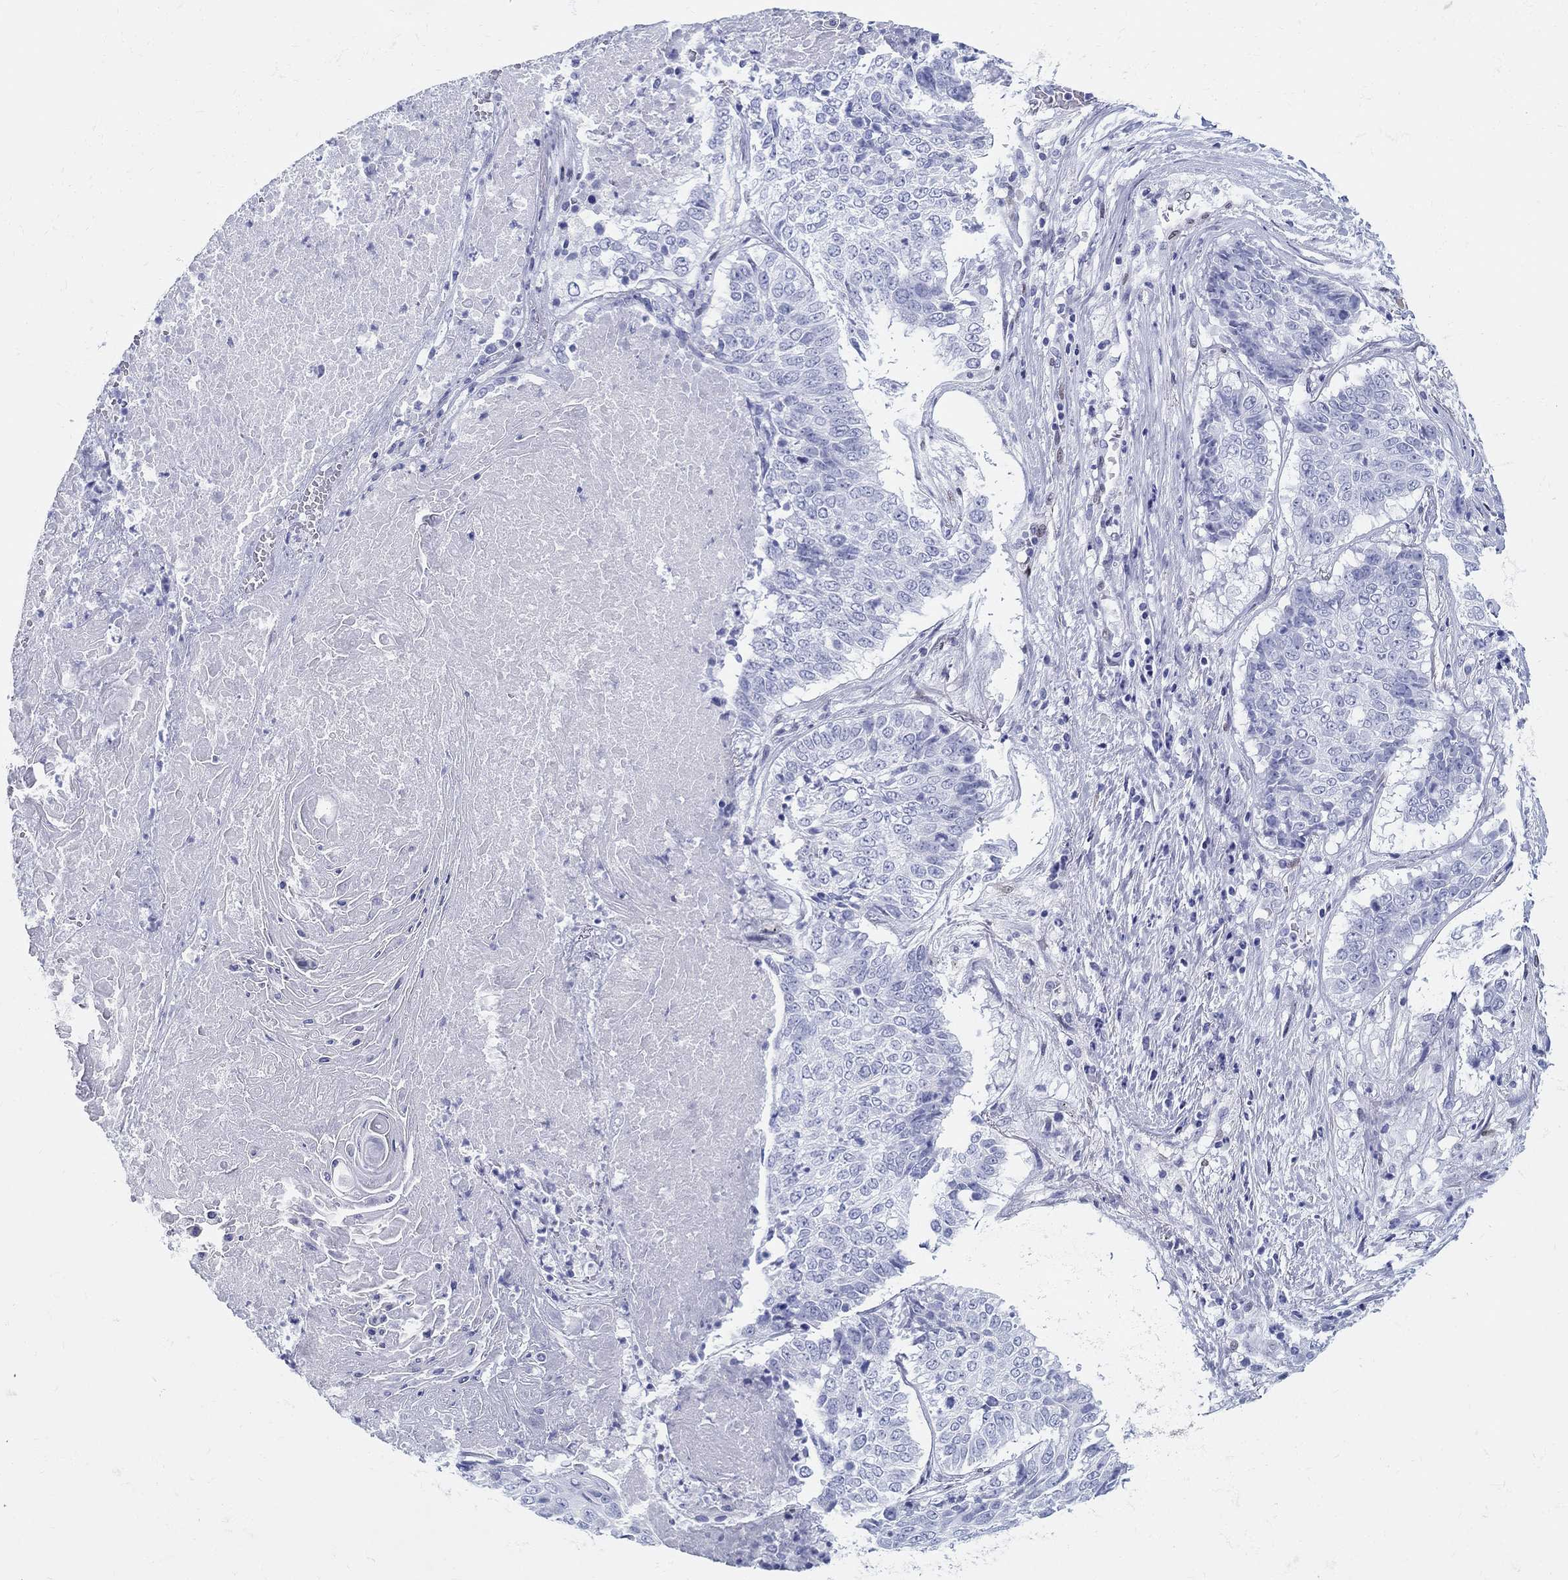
{"staining": {"intensity": "negative", "quantity": "none", "location": "none"}, "tissue": "lung cancer", "cell_type": "Tumor cells", "image_type": "cancer", "snomed": [{"axis": "morphology", "description": "Squamous cell carcinoma, NOS"}, {"axis": "topography", "description": "Lung"}], "caption": "This is an immunohistochemistry (IHC) photomicrograph of human lung squamous cell carcinoma. There is no staining in tumor cells.", "gene": "H1-1", "patient": {"sex": "male", "age": 64}}